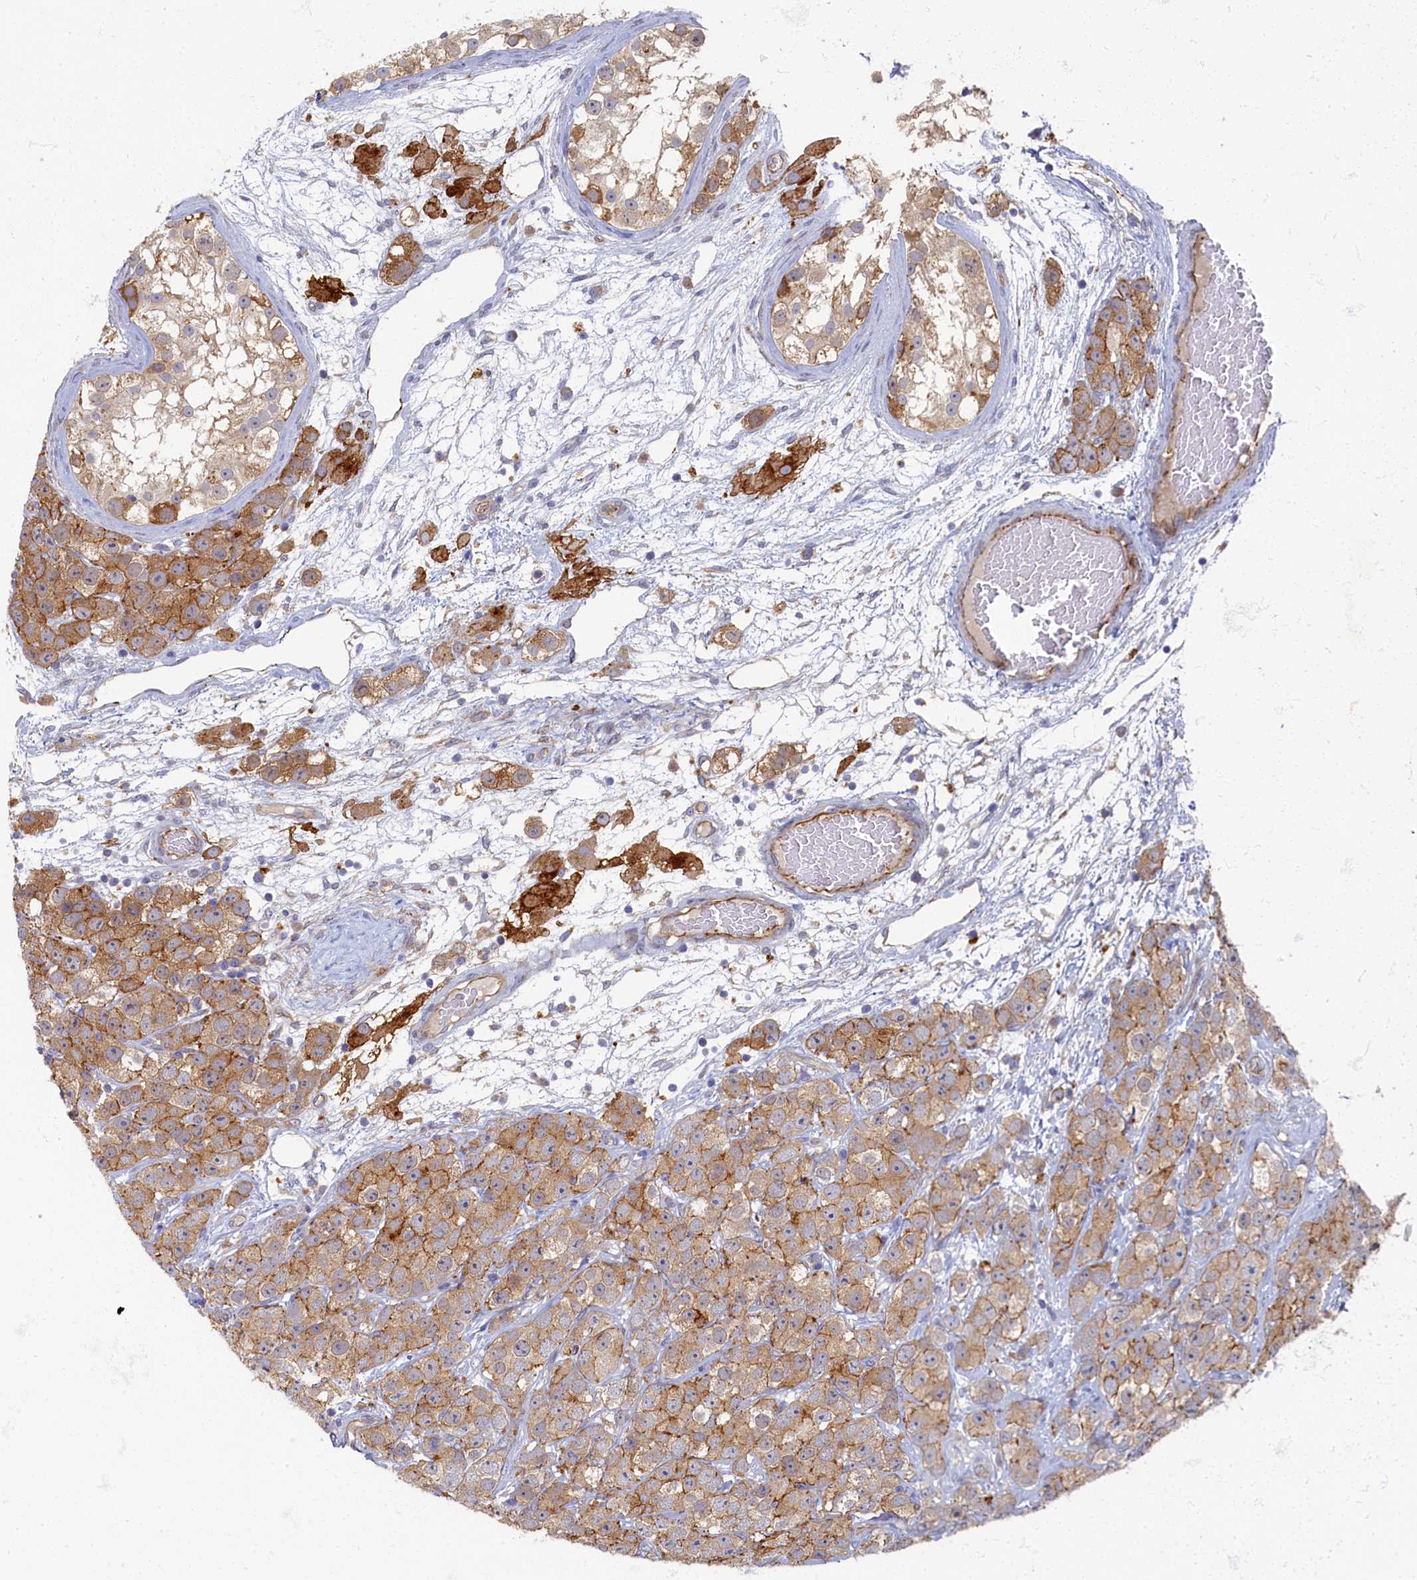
{"staining": {"intensity": "moderate", "quantity": "25%-75%", "location": "cytoplasmic/membranous"}, "tissue": "testis cancer", "cell_type": "Tumor cells", "image_type": "cancer", "snomed": [{"axis": "morphology", "description": "Seminoma, NOS"}, {"axis": "topography", "description": "Testis"}], "caption": "Immunohistochemical staining of testis cancer (seminoma) shows medium levels of moderate cytoplasmic/membranous protein staining in approximately 25%-75% of tumor cells.", "gene": "PSMG2", "patient": {"sex": "male", "age": 28}}